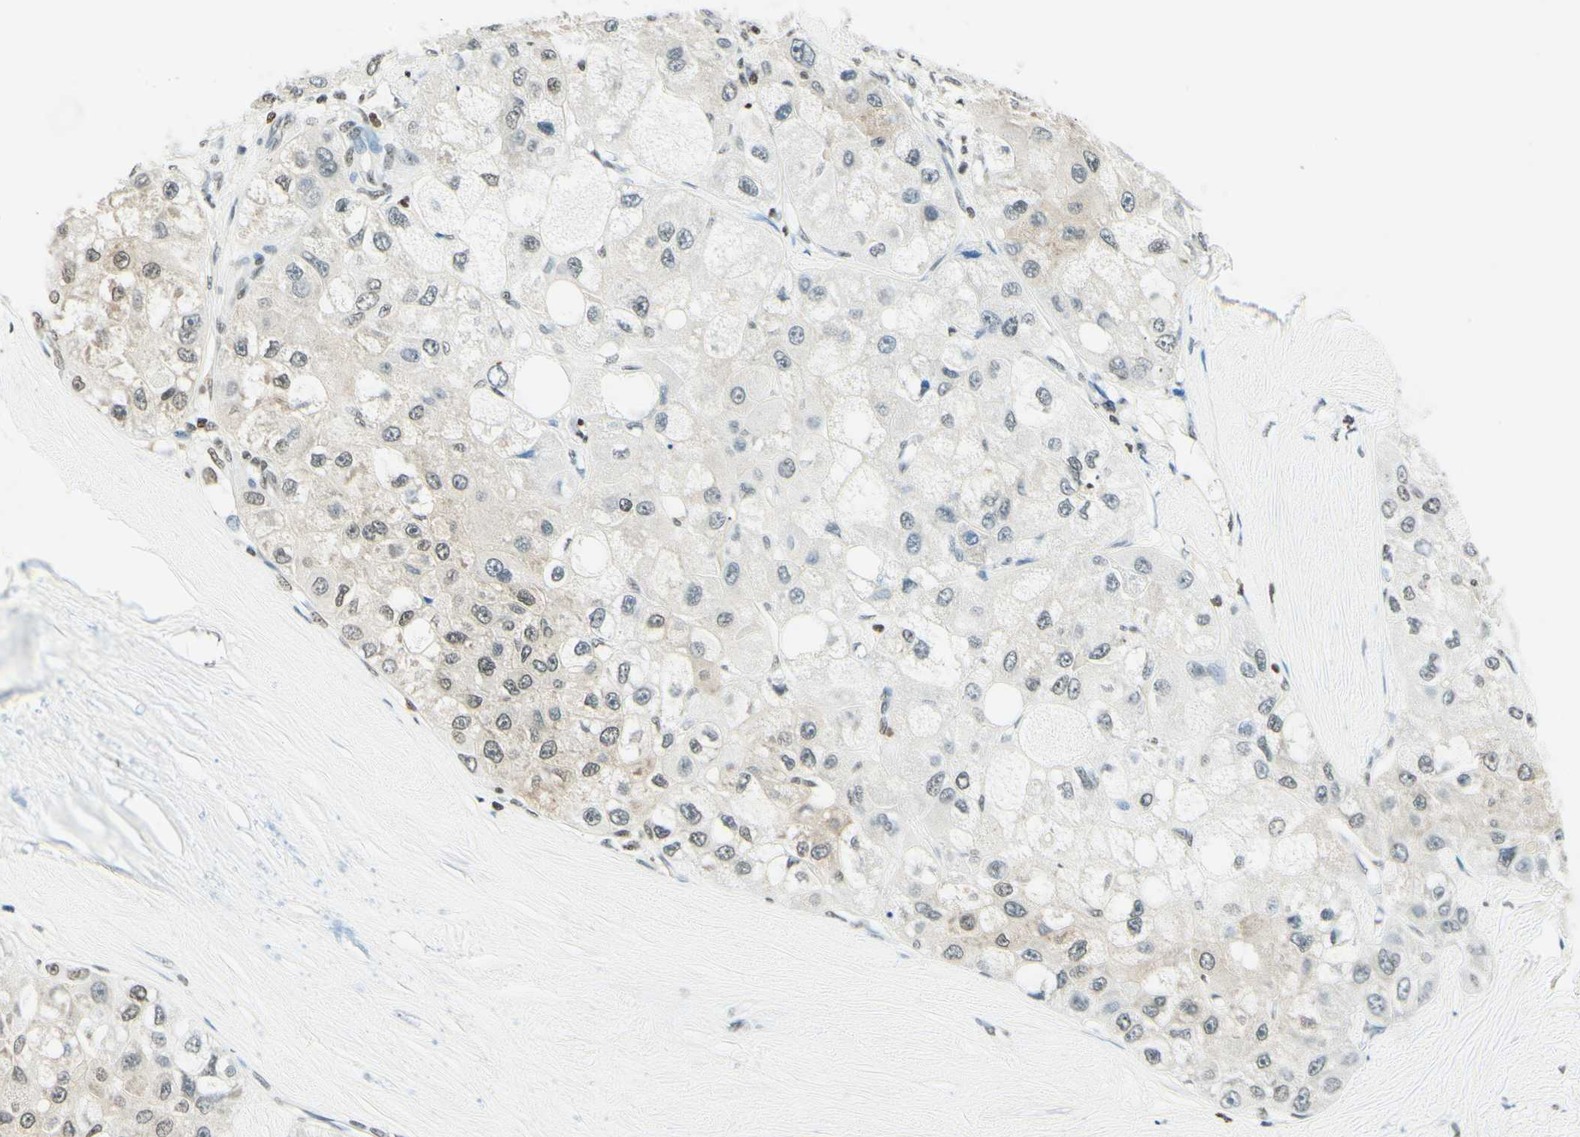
{"staining": {"intensity": "weak", "quantity": "<25%", "location": "nuclear"}, "tissue": "liver cancer", "cell_type": "Tumor cells", "image_type": "cancer", "snomed": [{"axis": "morphology", "description": "Carcinoma, Hepatocellular, NOS"}, {"axis": "topography", "description": "Liver"}], "caption": "This histopathology image is of liver hepatocellular carcinoma stained with immunohistochemistry (IHC) to label a protein in brown with the nuclei are counter-stained blue. There is no expression in tumor cells. The staining was performed using DAB (3,3'-diaminobenzidine) to visualize the protein expression in brown, while the nuclei were stained in blue with hematoxylin (Magnification: 20x).", "gene": "MSH2", "patient": {"sex": "male", "age": 80}}